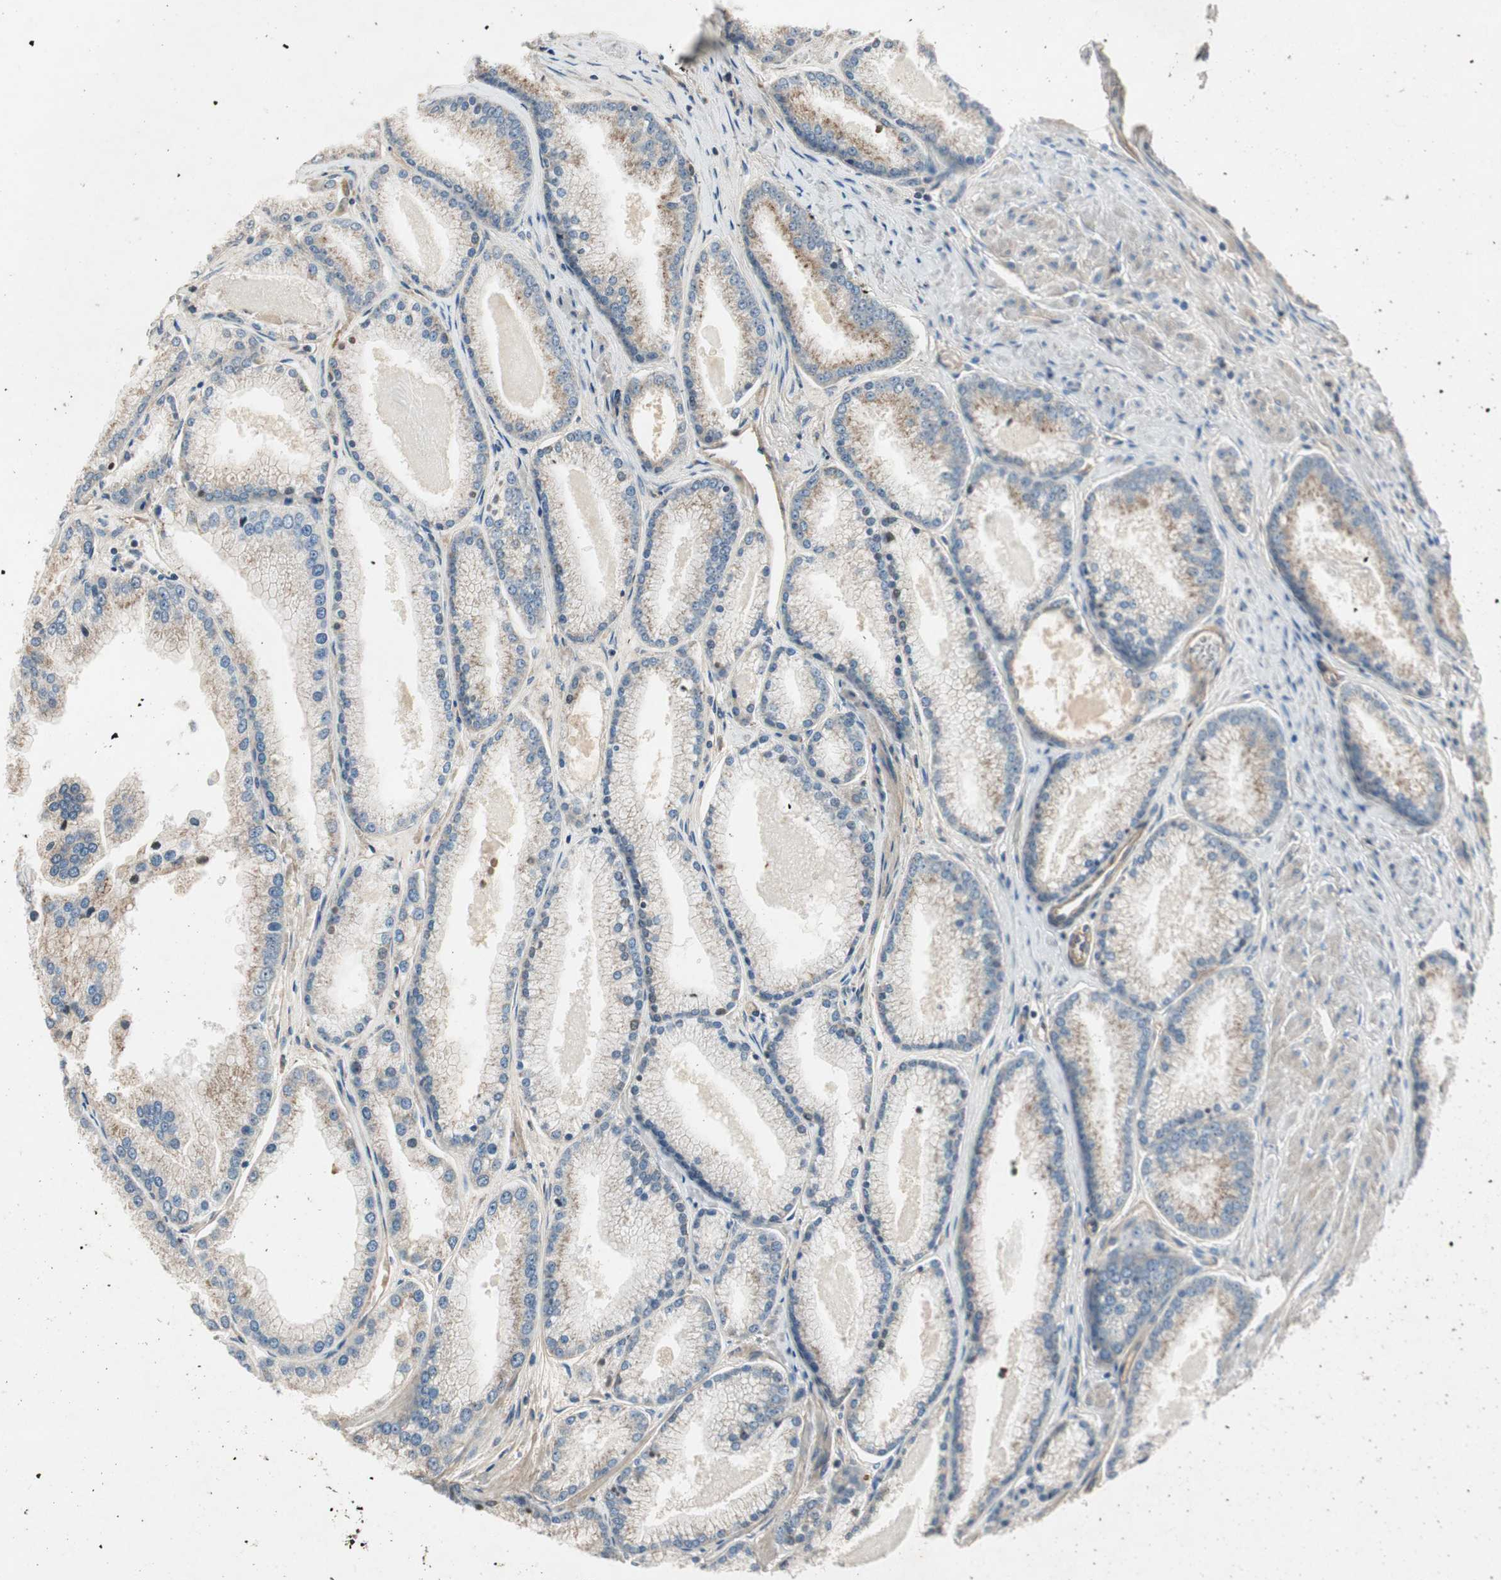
{"staining": {"intensity": "weak", "quantity": "<25%", "location": "cytoplasmic/membranous"}, "tissue": "prostate cancer", "cell_type": "Tumor cells", "image_type": "cancer", "snomed": [{"axis": "morphology", "description": "Adenocarcinoma, High grade"}, {"axis": "topography", "description": "Prostate"}], "caption": "Tumor cells show no significant positivity in prostate cancer.", "gene": "GCLM", "patient": {"sex": "male", "age": 61}}